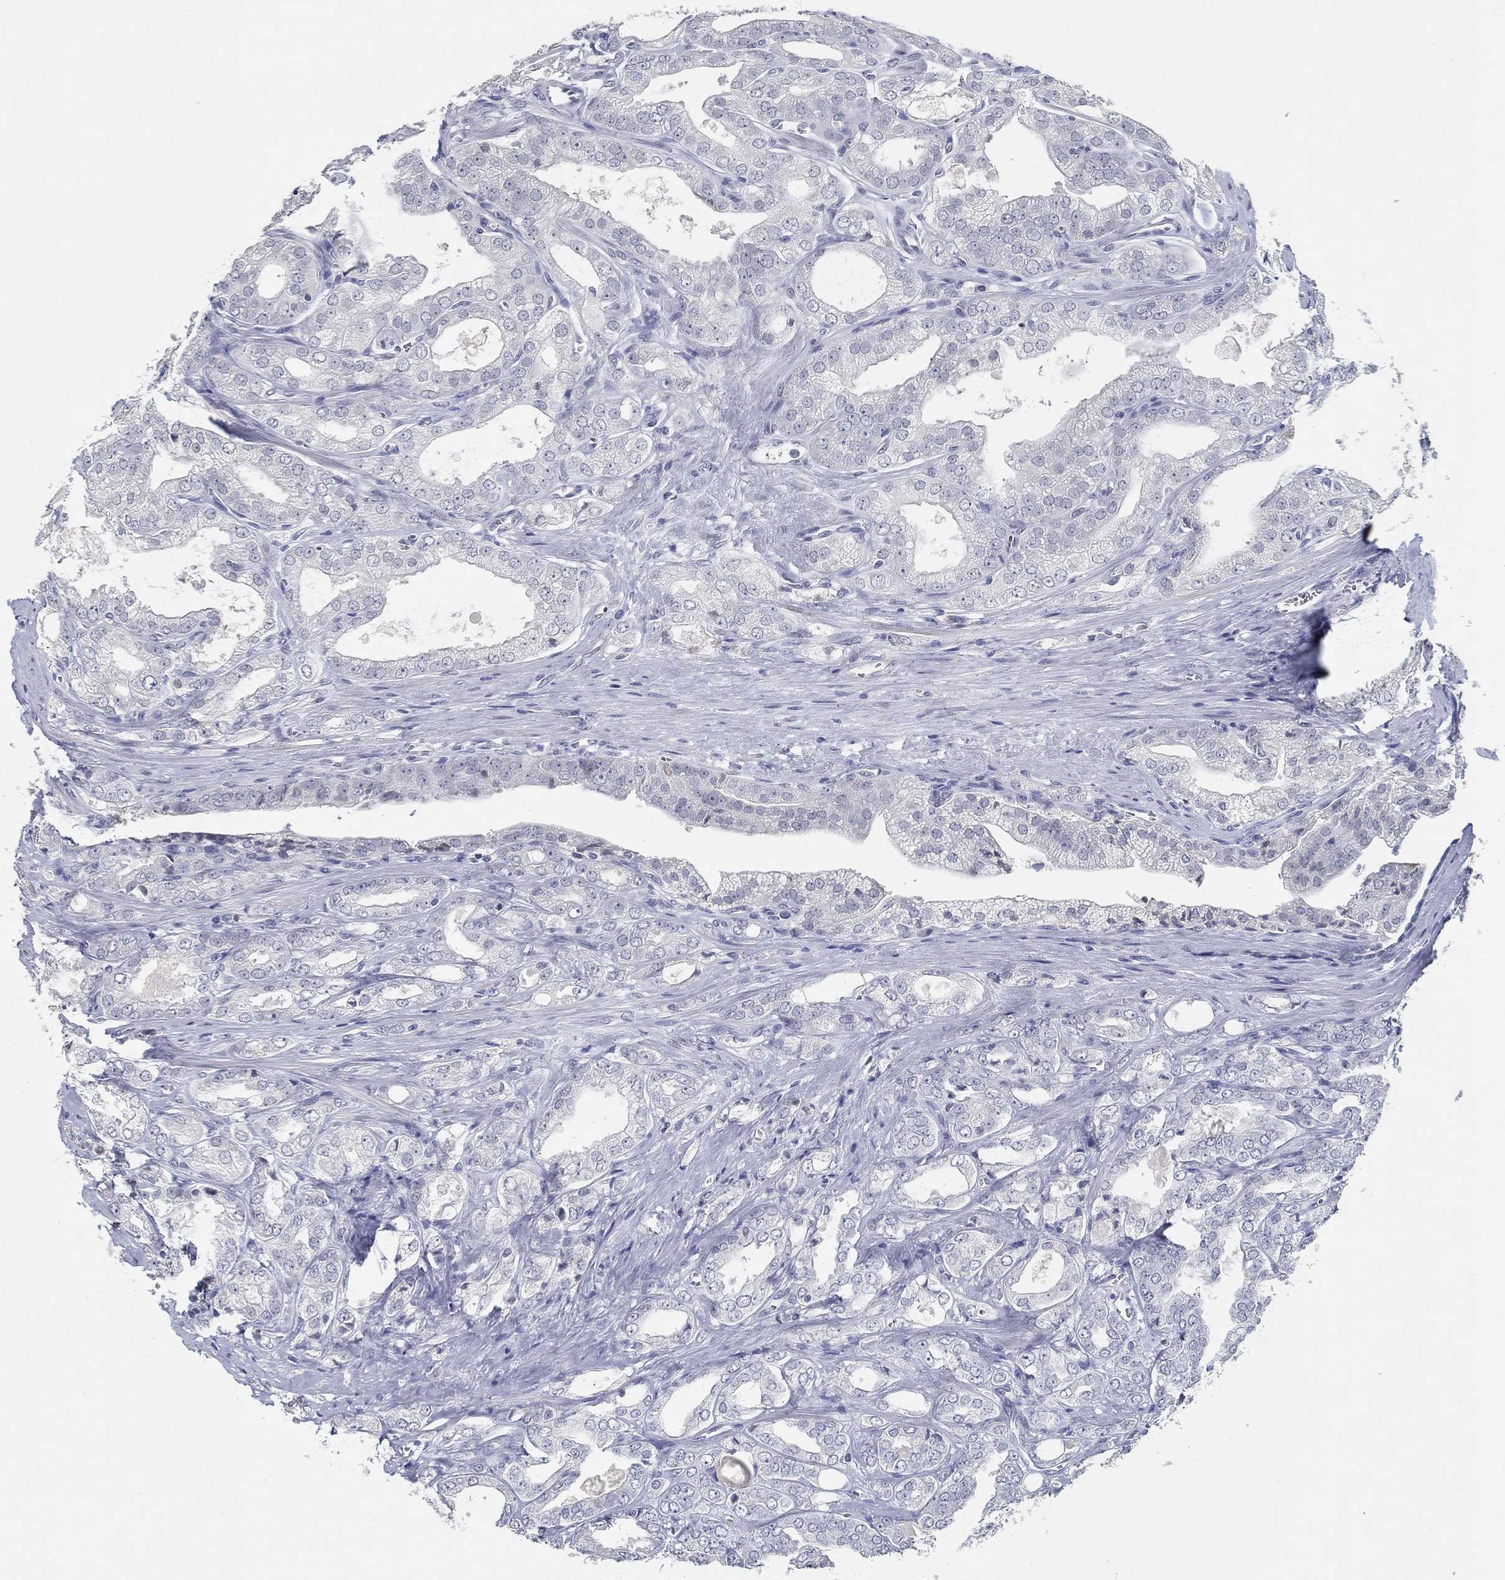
{"staining": {"intensity": "negative", "quantity": "none", "location": "none"}, "tissue": "prostate cancer", "cell_type": "Tumor cells", "image_type": "cancer", "snomed": [{"axis": "morphology", "description": "Adenocarcinoma, NOS"}, {"axis": "morphology", "description": "Adenocarcinoma, High grade"}, {"axis": "topography", "description": "Prostate"}], "caption": "Tumor cells show no significant staining in prostate adenocarcinoma.", "gene": "NUP155", "patient": {"sex": "male", "age": 70}}